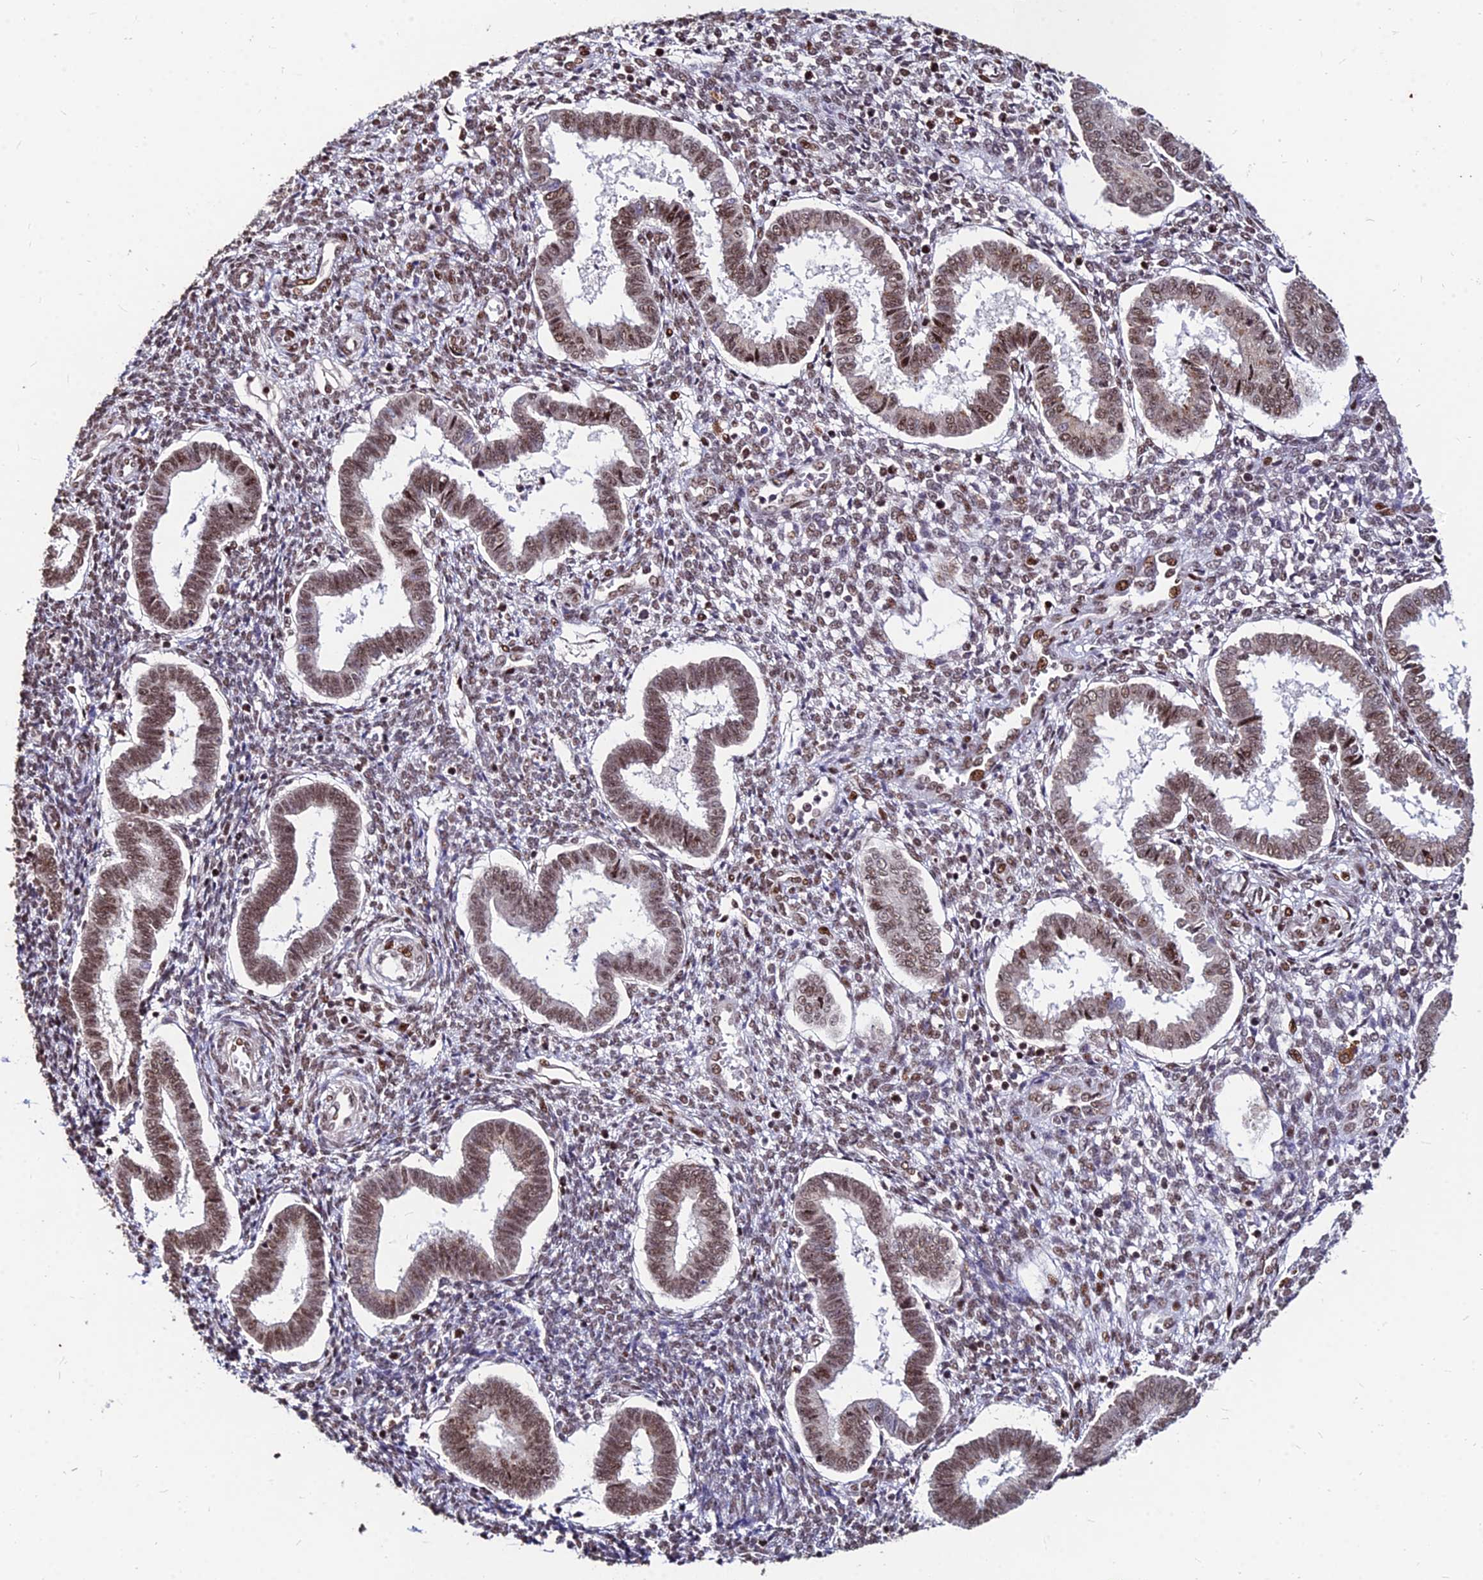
{"staining": {"intensity": "moderate", "quantity": ">75%", "location": "nuclear"}, "tissue": "endometrium", "cell_type": "Cells in endometrial stroma", "image_type": "normal", "snomed": [{"axis": "morphology", "description": "Normal tissue, NOS"}, {"axis": "topography", "description": "Endometrium"}], "caption": "Human endometrium stained with a brown dye reveals moderate nuclear positive staining in about >75% of cells in endometrial stroma.", "gene": "ZBED4", "patient": {"sex": "female", "age": 24}}